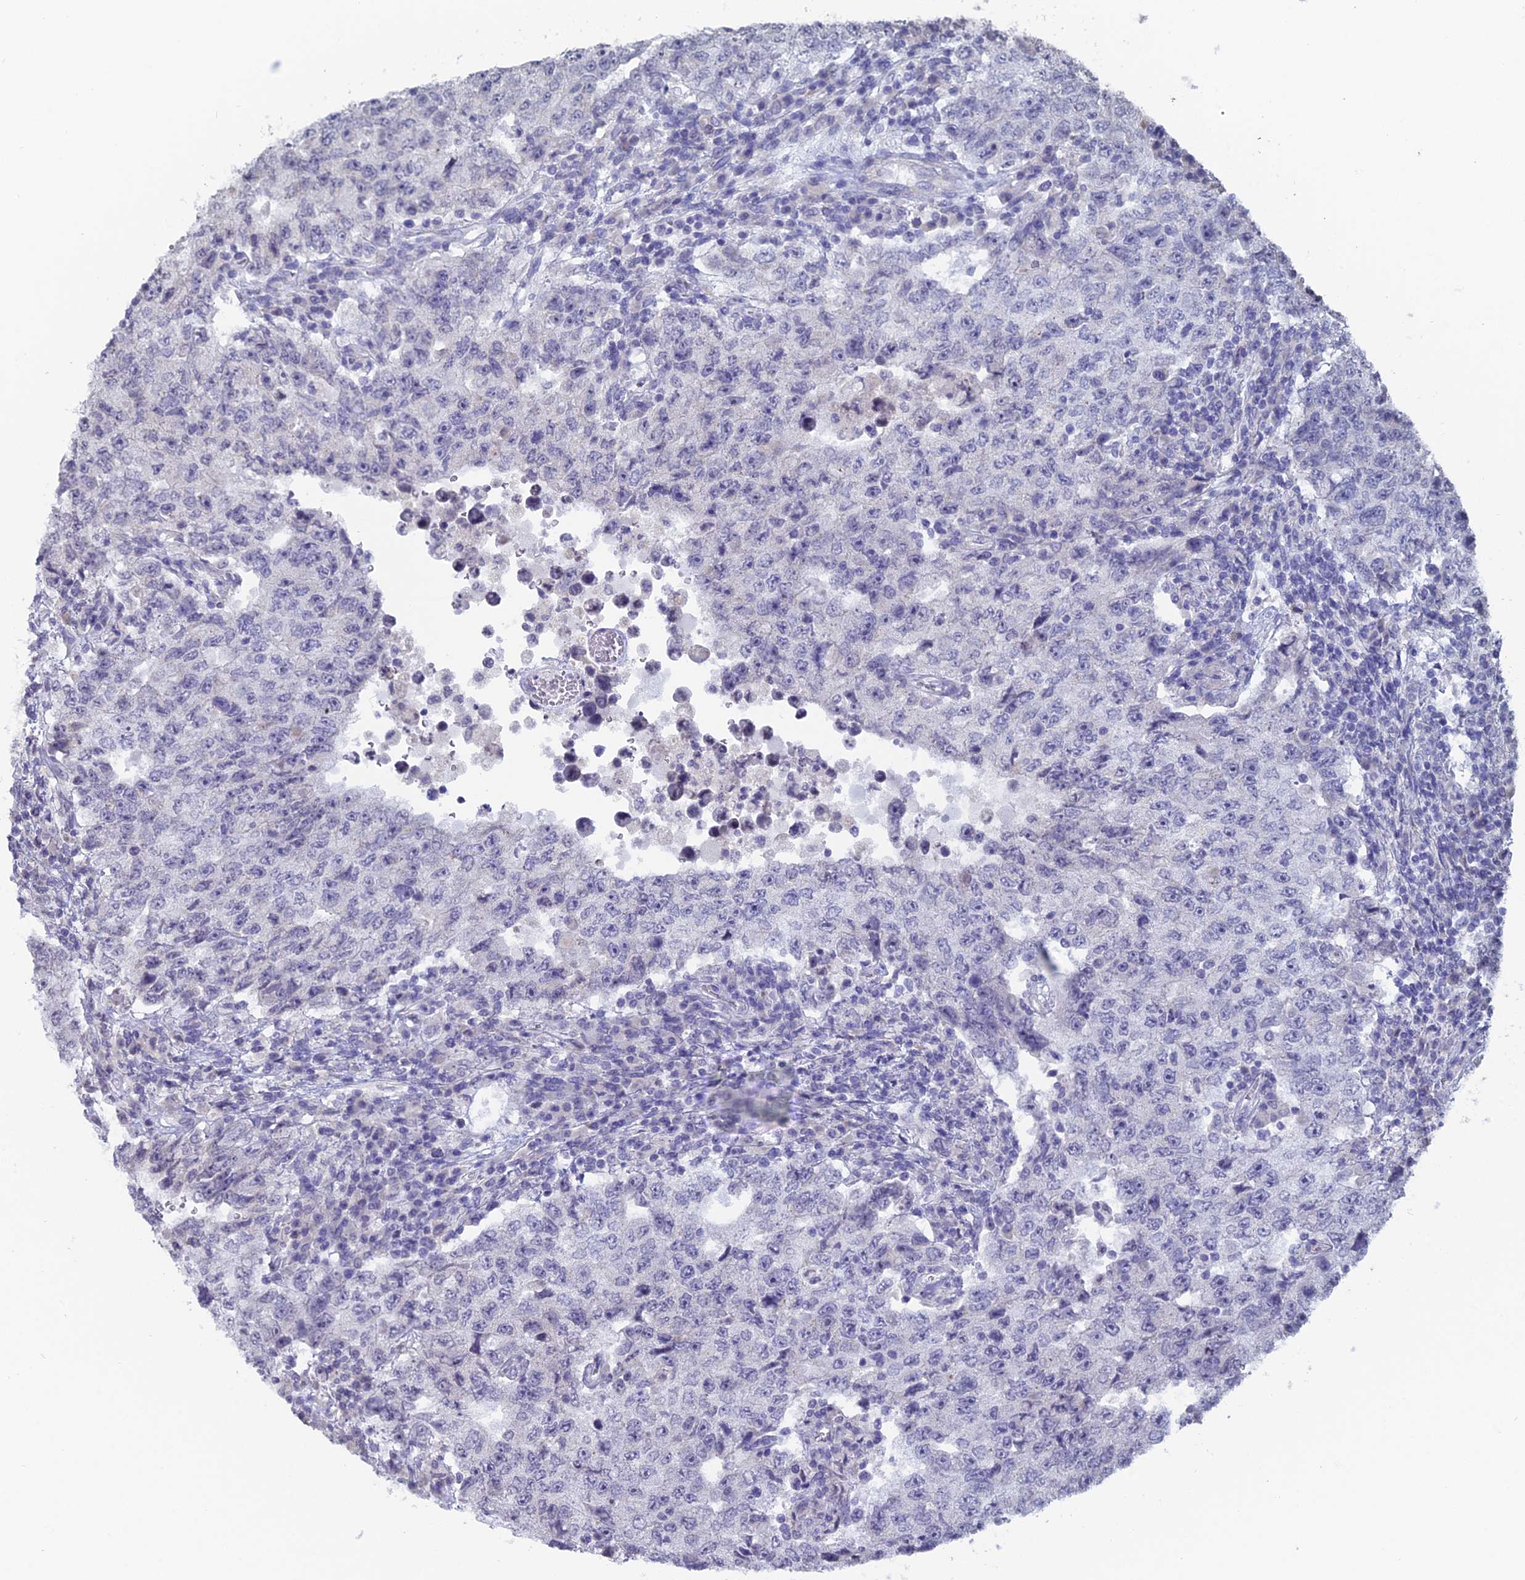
{"staining": {"intensity": "negative", "quantity": "none", "location": "none"}, "tissue": "testis cancer", "cell_type": "Tumor cells", "image_type": "cancer", "snomed": [{"axis": "morphology", "description": "Carcinoma, Embryonal, NOS"}, {"axis": "topography", "description": "Testis"}], "caption": "Protein analysis of embryonal carcinoma (testis) demonstrates no significant positivity in tumor cells. (DAB immunohistochemistry (IHC), high magnification).", "gene": "PRR22", "patient": {"sex": "male", "age": 26}}